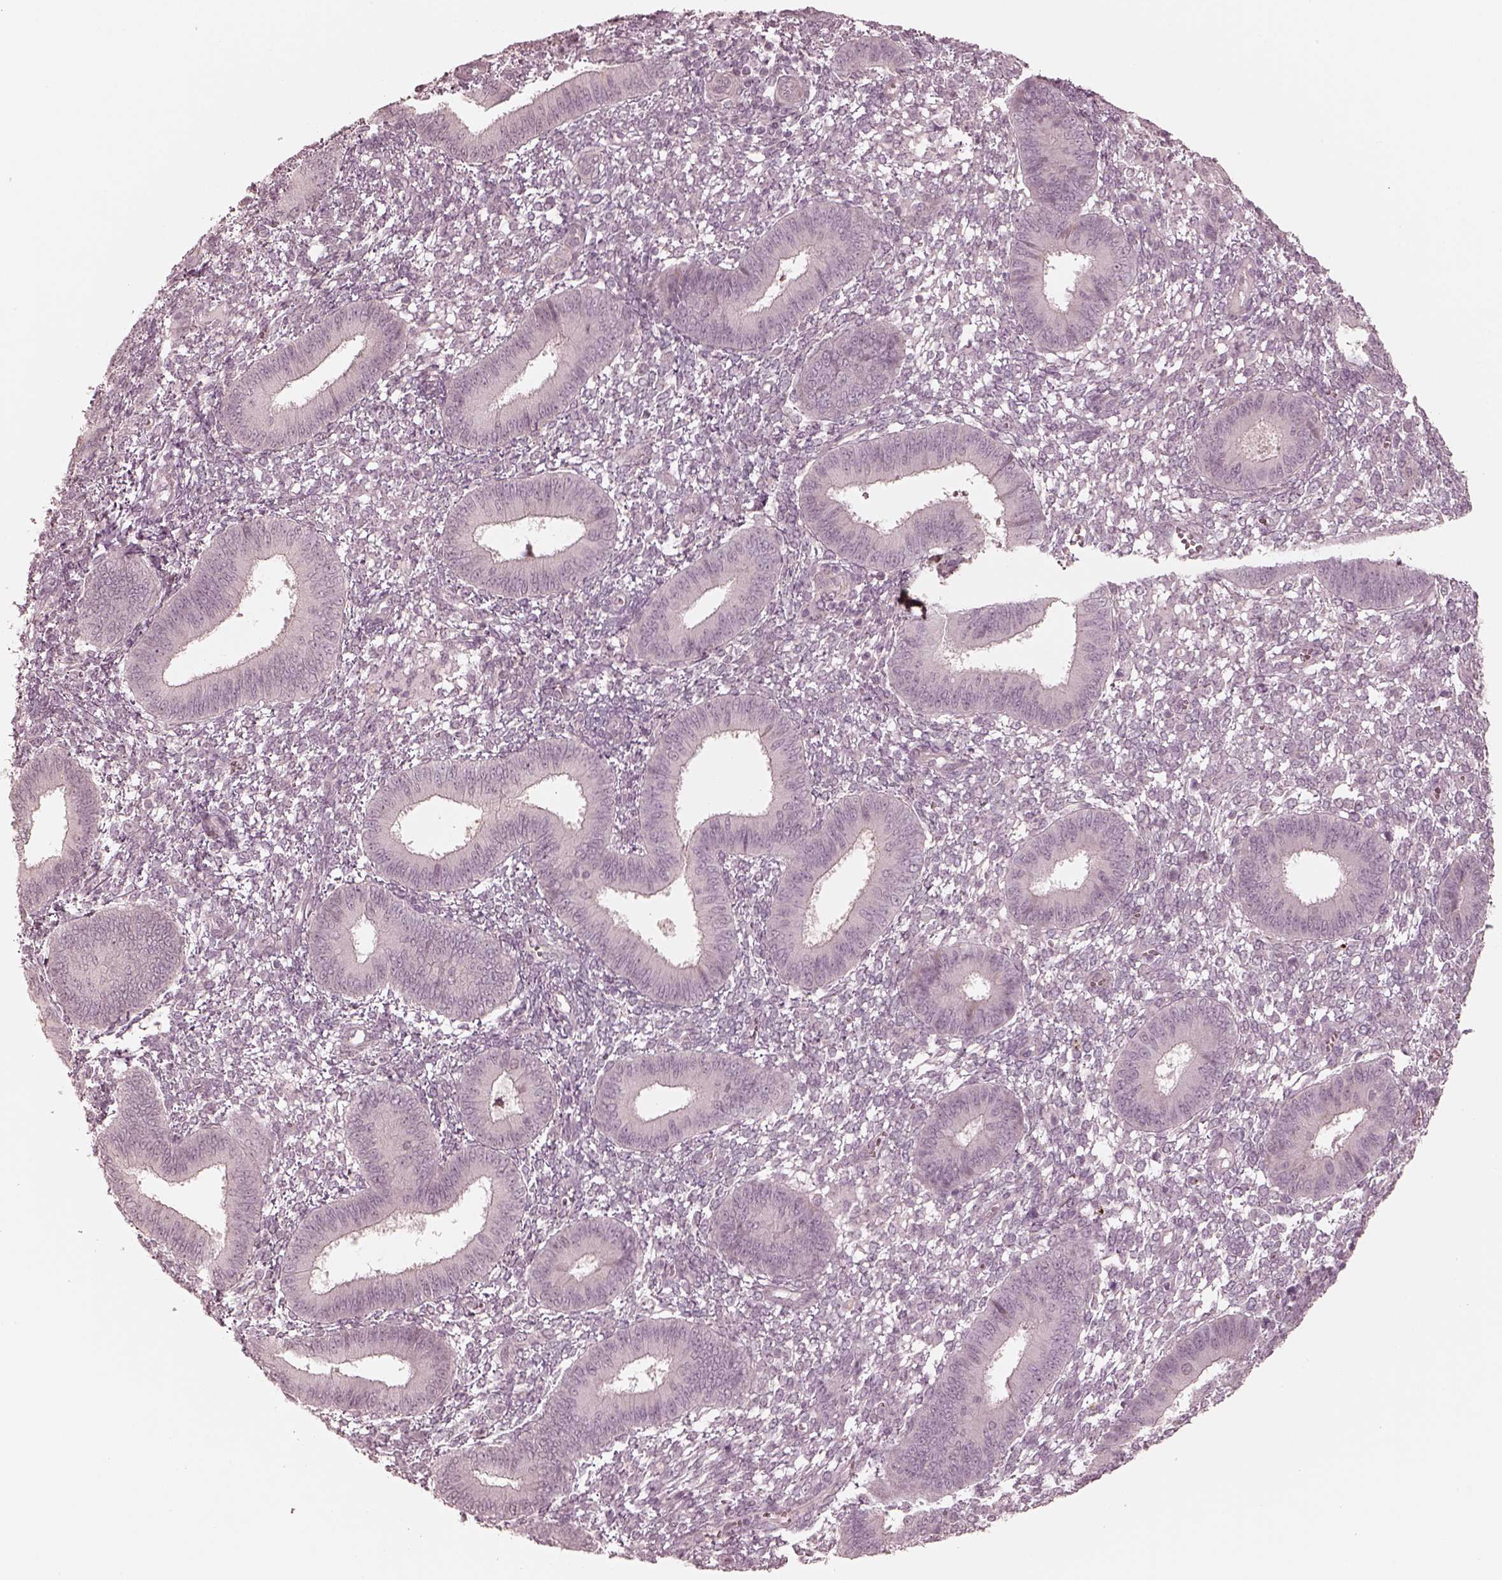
{"staining": {"intensity": "negative", "quantity": "none", "location": "none"}, "tissue": "endometrium", "cell_type": "Cells in endometrial stroma", "image_type": "normal", "snomed": [{"axis": "morphology", "description": "Normal tissue, NOS"}, {"axis": "topography", "description": "Endometrium"}], "caption": "Cells in endometrial stroma show no significant staining in benign endometrium. (Immunohistochemistry (ihc), brightfield microscopy, high magnification).", "gene": "ACACB", "patient": {"sex": "female", "age": 42}}